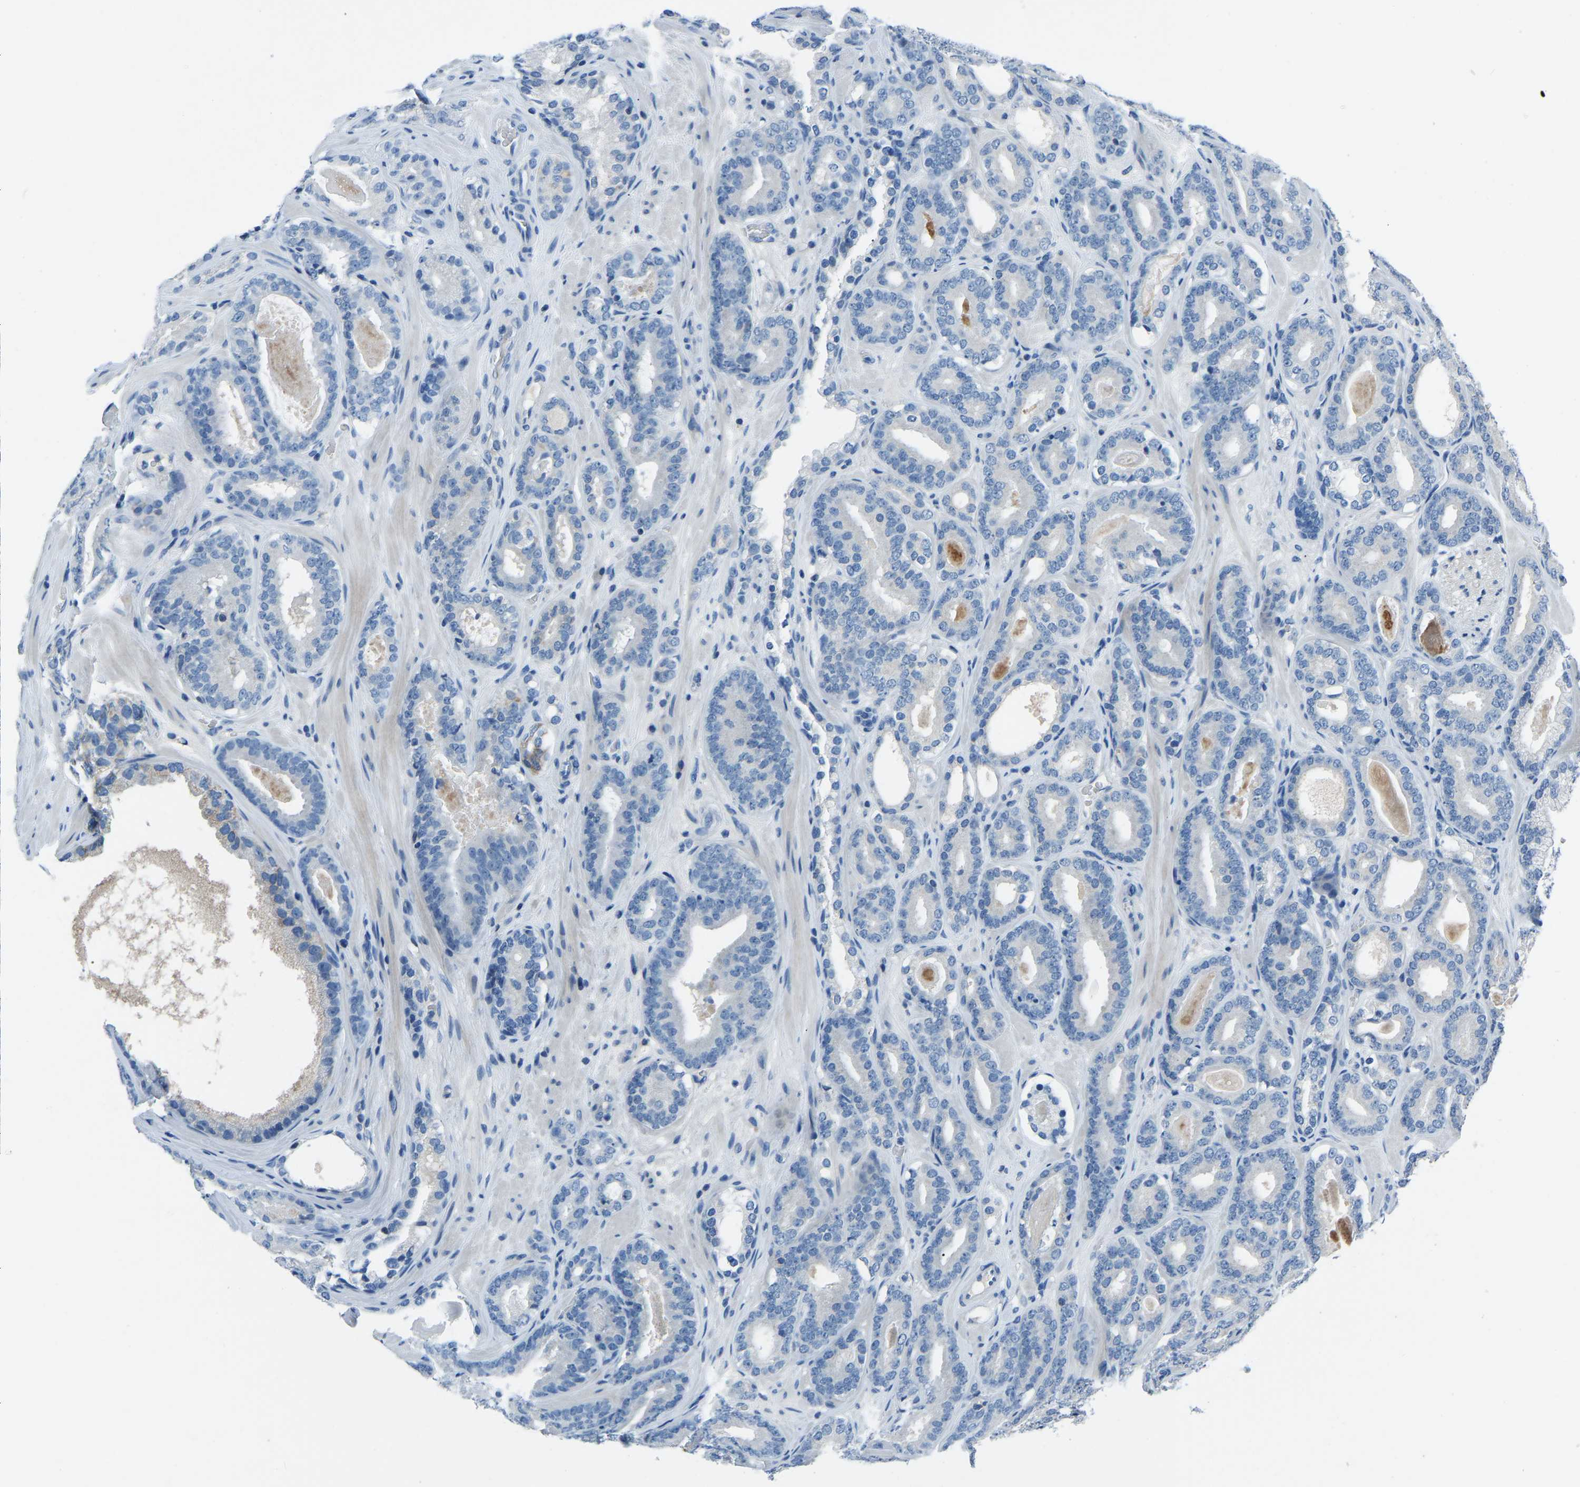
{"staining": {"intensity": "negative", "quantity": "none", "location": "none"}, "tissue": "prostate cancer", "cell_type": "Tumor cells", "image_type": "cancer", "snomed": [{"axis": "morphology", "description": "Adenocarcinoma, High grade"}, {"axis": "topography", "description": "Prostate"}], "caption": "Prostate cancer (adenocarcinoma (high-grade)) was stained to show a protein in brown. There is no significant staining in tumor cells.", "gene": "XIRP1", "patient": {"sex": "male", "age": 60}}